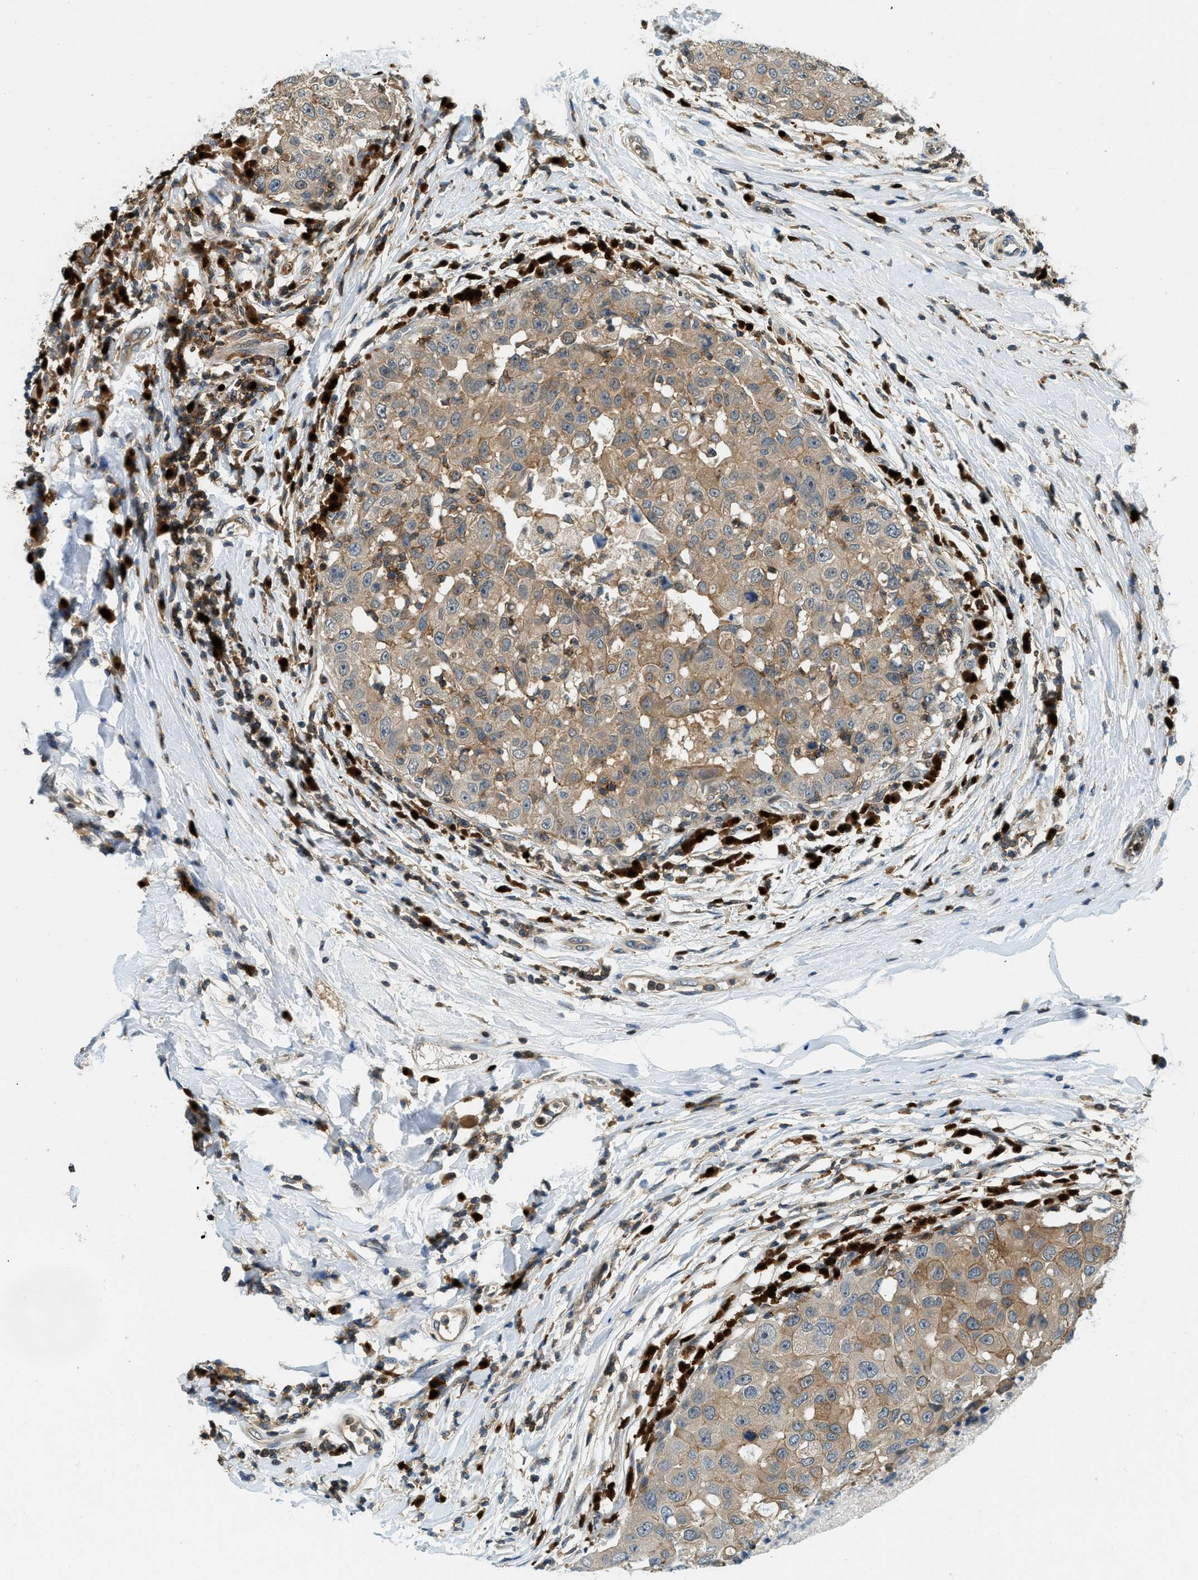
{"staining": {"intensity": "moderate", "quantity": ">75%", "location": "cytoplasmic/membranous"}, "tissue": "breast cancer", "cell_type": "Tumor cells", "image_type": "cancer", "snomed": [{"axis": "morphology", "description": "Duct carcinoma"}, {"axis": "topography", "description": "Breast"}], "caption": "Breast cancer stained for a protein (brown) displays moderate cytoplasmic/membranous positive positivity in approximately >75% of tumor cells.", "gene": "GMPPB", "patient": {"sex": "female", "age": 27}}